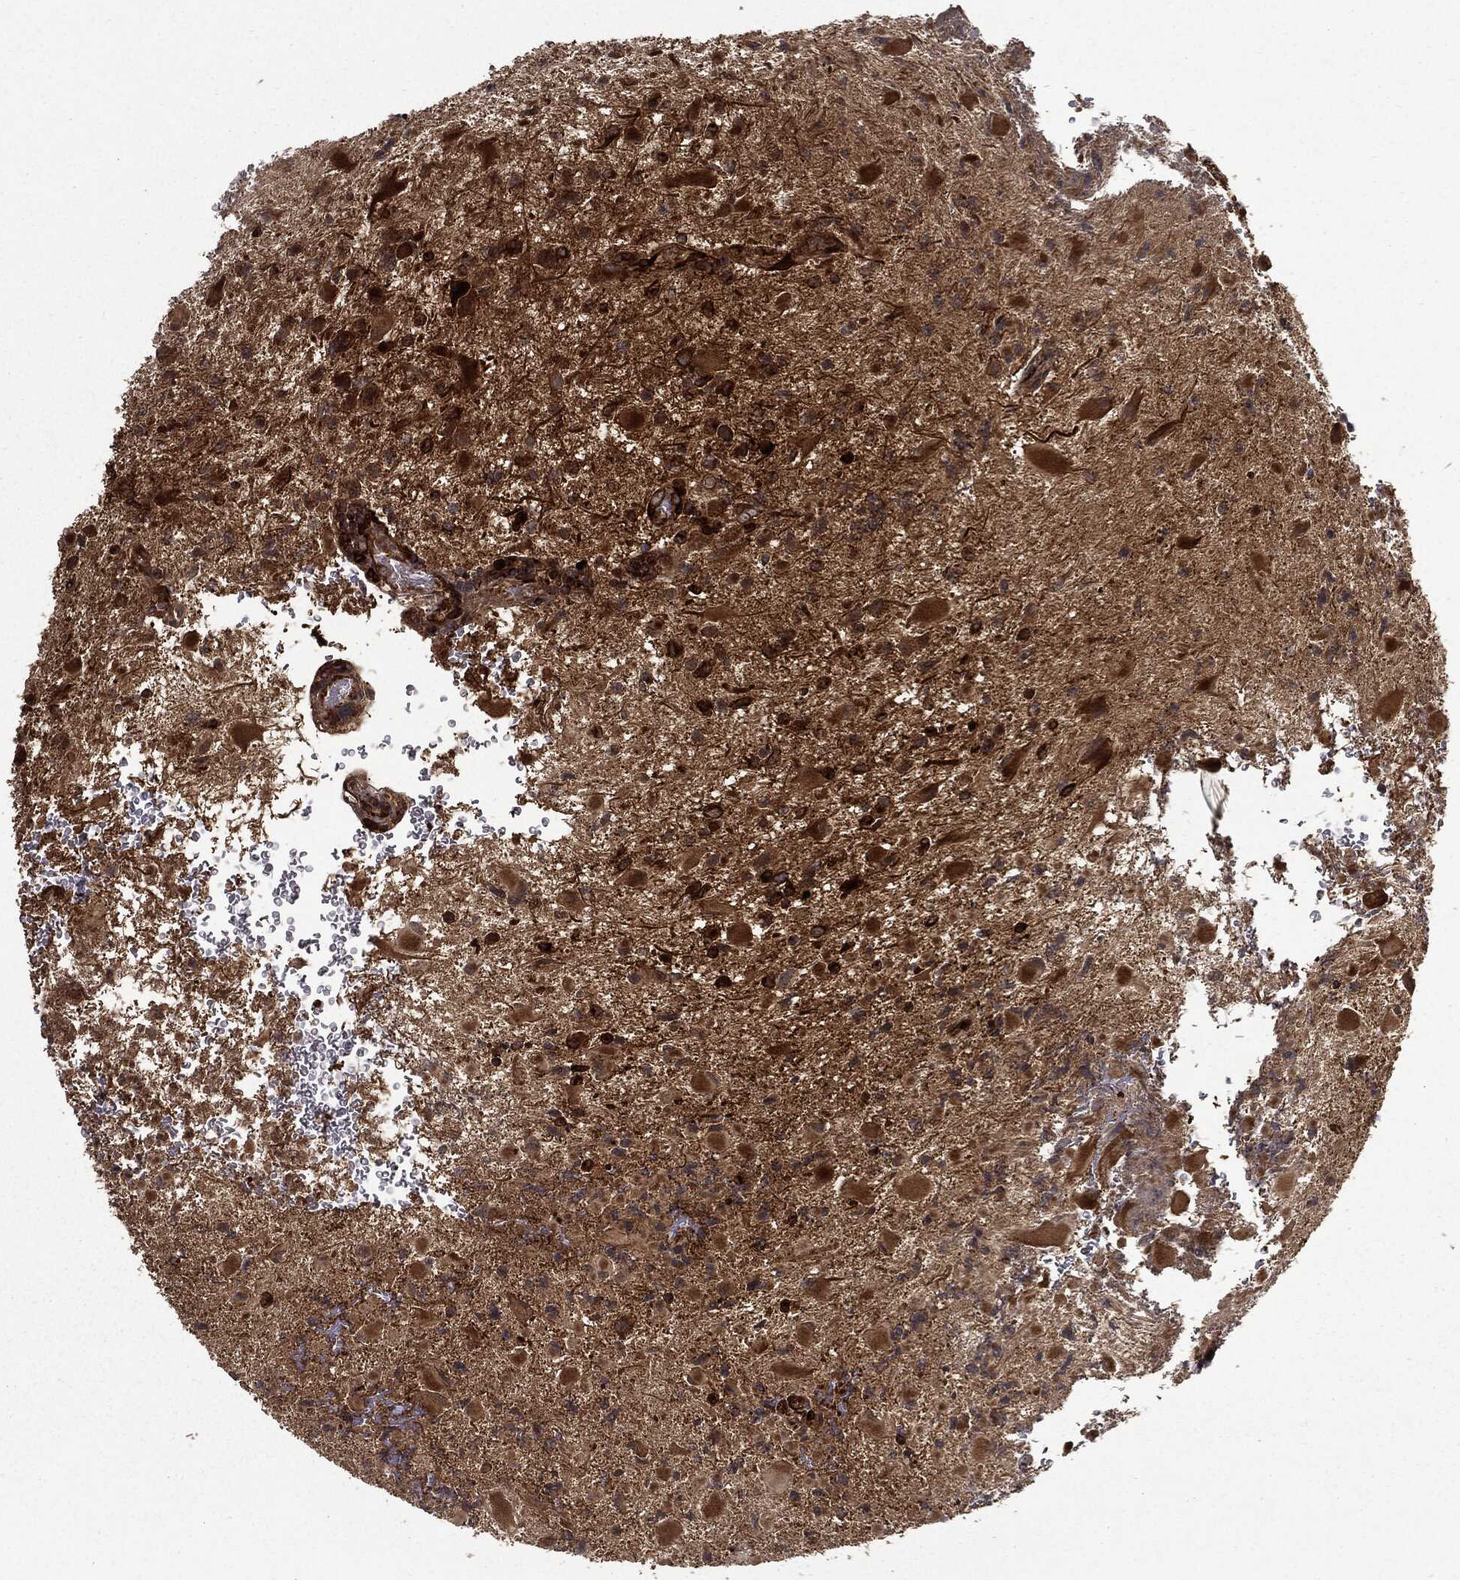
{"staining": {"intensity": "strong", "quantity": ">75%", "location": "cytoplasmic/membranous"}, "tissue": "glioma", "cell_type": "Tumor cells", "image_type": "cancer", "snomed": [{"axis": "morphology", "description": "Glioma, malignant, Low grade"}, {"axis": "topography", "description": "Brain"}], "caption": "A brown stain highlights strong cytoplasmic/membranous positivity of a protein in human low-grade glioma (malignant) tumor cells. (brown staining indicates protein expression, while blue staining denotes nuclei).", "gene": "HTT", "patient": {"sex": "female", "age": 32}}